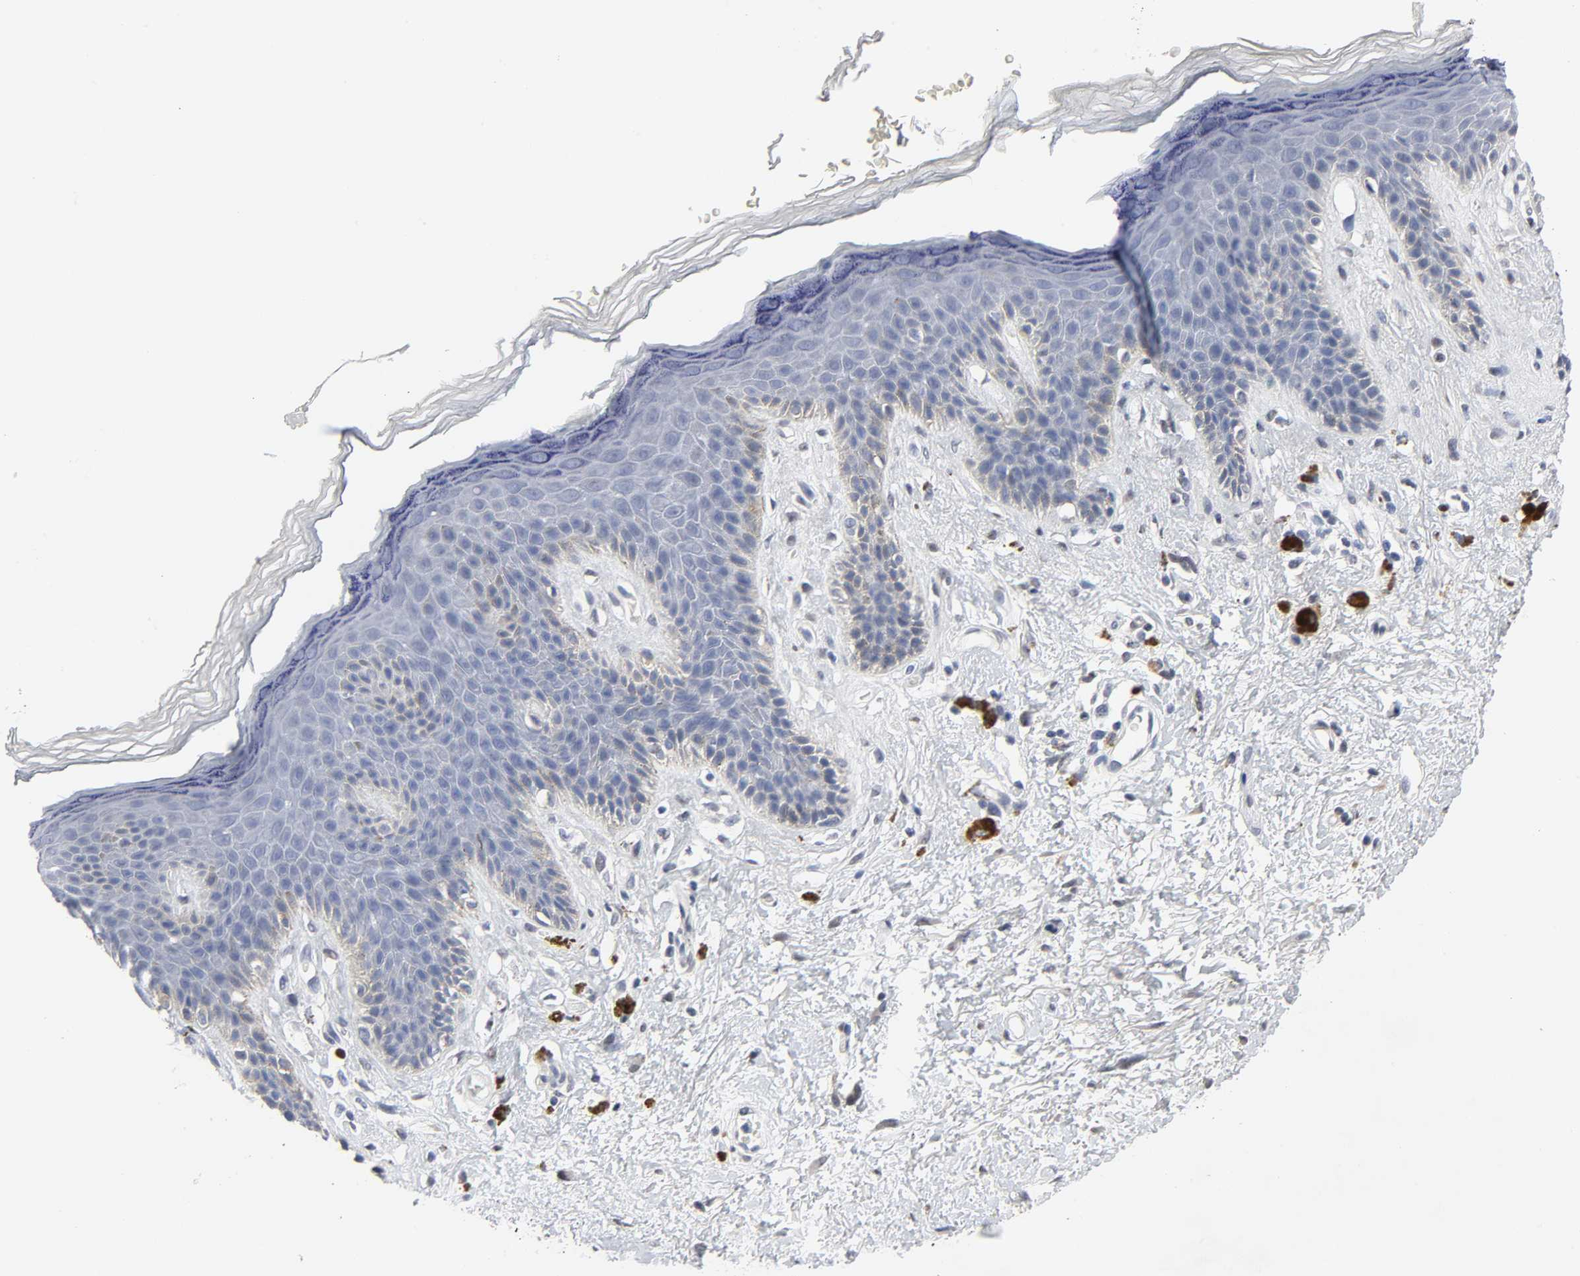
{"staining": {"intensity": "negative", "quantity": "none", "location": "none"}, "tissue": "skin", "cell_type": "Epidermal cells", "image_type": "normal", "snomed": [{"axis": "morphology", "description": "Normal tissue, NOS"}, {"axis": "topography", "description": "Anal"}], "caption": "Protein analysis of normal skin demonstrates no significant positivity in epidermal cells.", "gene": "SALL2", "patient": {"sex": "female", "age": 46}}